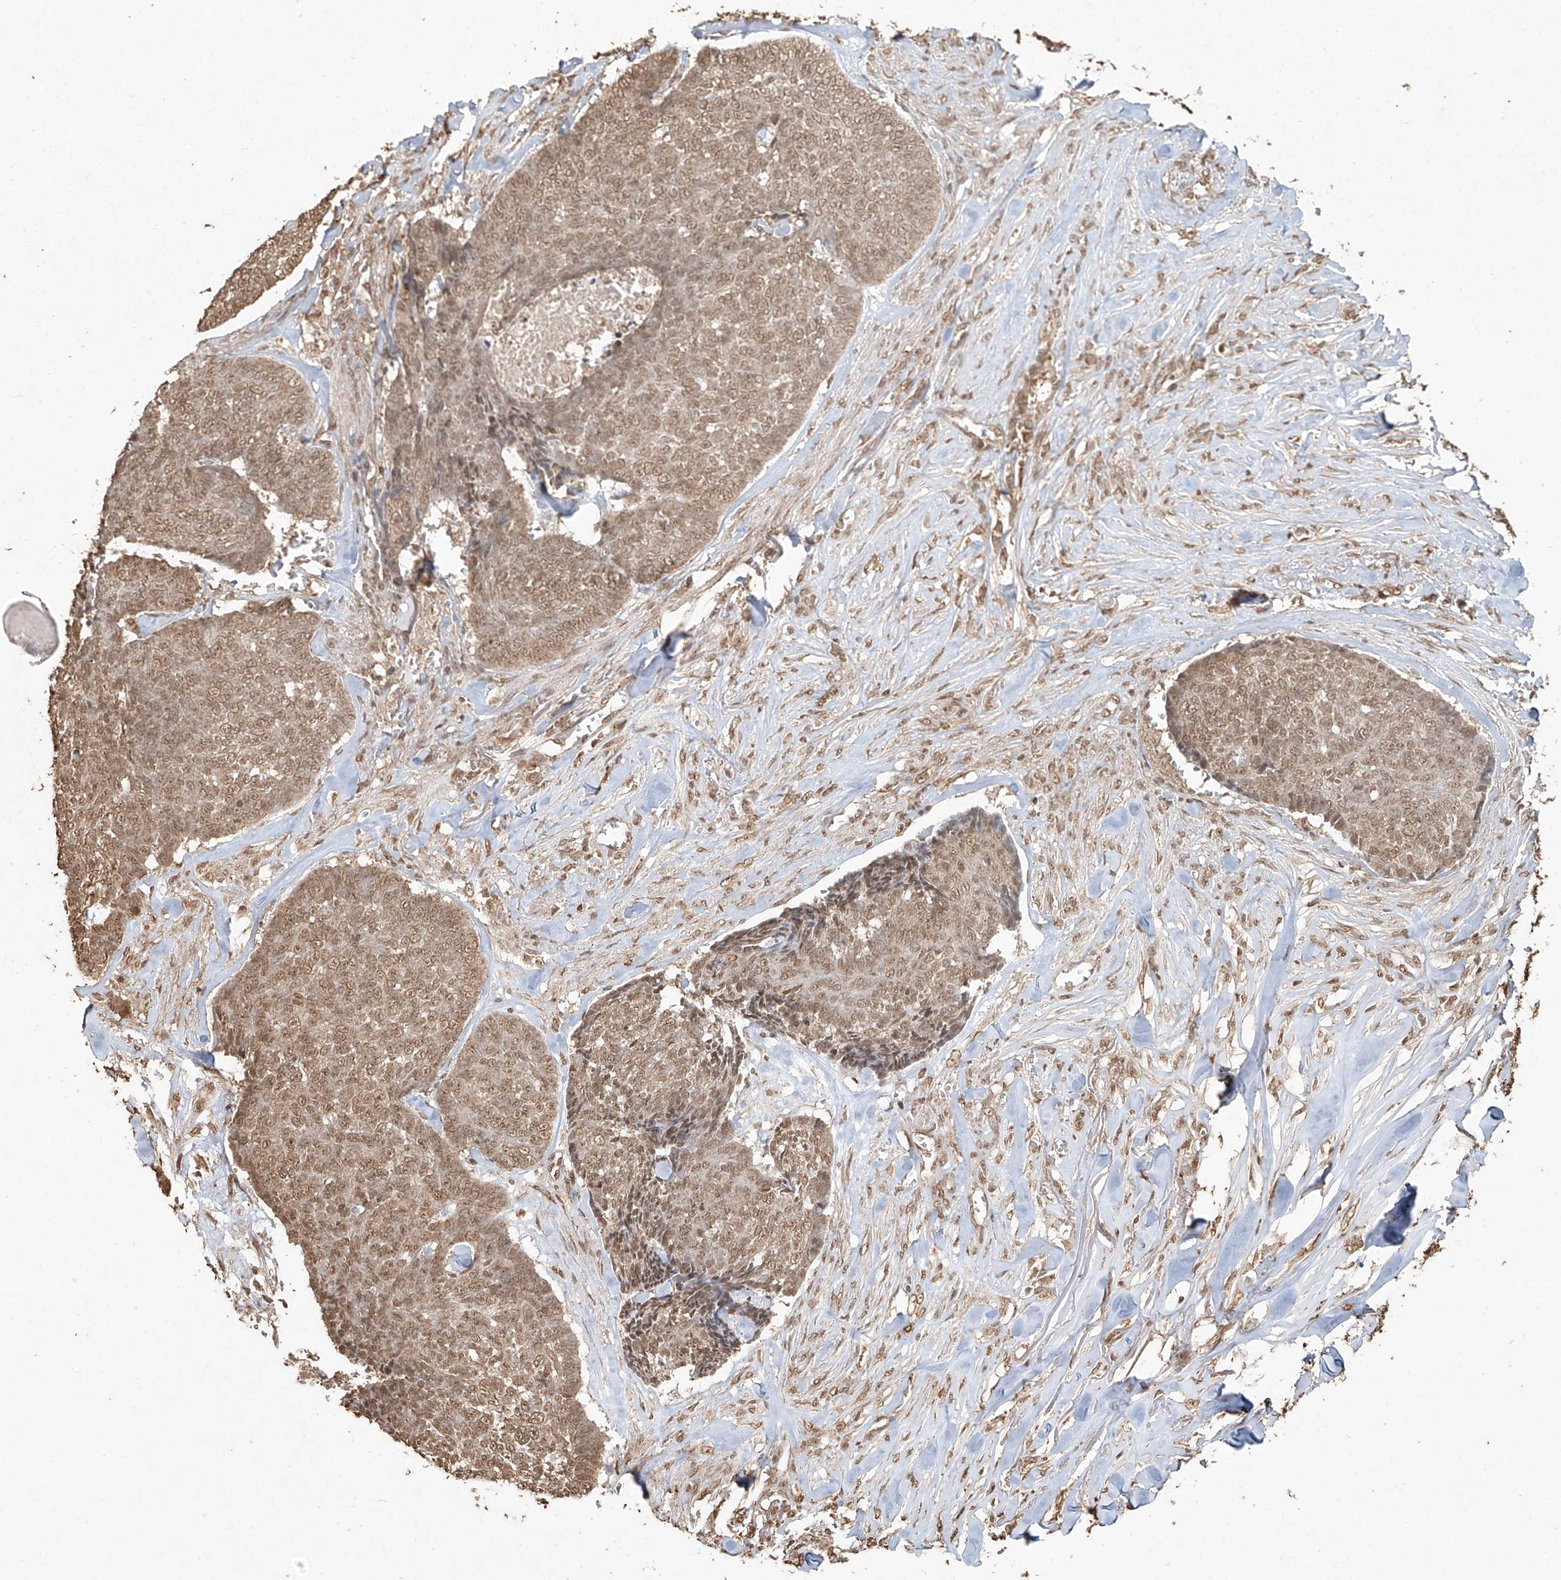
{"staining": {"intensity": "moderate", "quantity": ">75%", "location": "nuclear"}, "tissue": "skin cancer", "cell_type": "Tumor cells", "image_type": "cancer", "snomed": [{"axis": "morphology", "description": "Basal cell carcinoma"}, {"axis": "topography", "description": "Skin"}], "caption": "Human skin cancer (basal cell carcinoma) stained with a protein marker demonstrates moderate staining in tumor cells.", "gene": "TIGAR", "patient": {"sex": "male", "age": 84}}